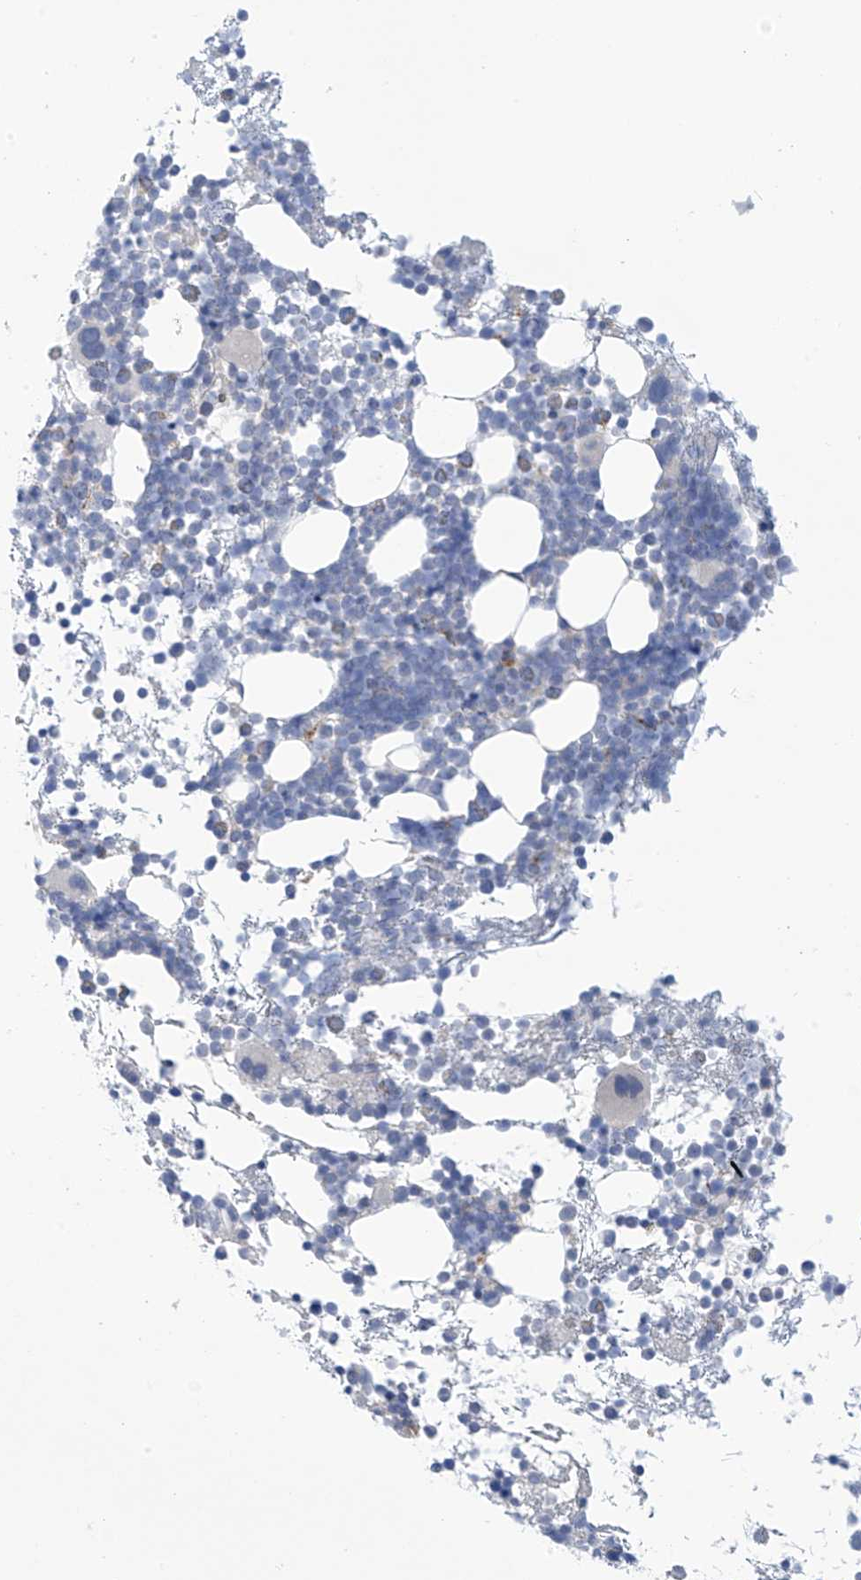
{"staining": {"intensity": "negative", "quantity": "none", "location": "none"}, "tissue": "bone marrow", "cell_type": "Hematopoietic cells", "image_type": "normal", "snomed": [{"axis": "morphology", "description": "Normal tissue, NOS"}, {"axis": "topography", "description": "Bone marrow"}], "caption": "Human bone marrow stained for a protein using immunohistochemistry demonstrates no expression in hematopoietic cells.", "gene": "IBA57", "patient": {"sex": "female", "age": 57}}